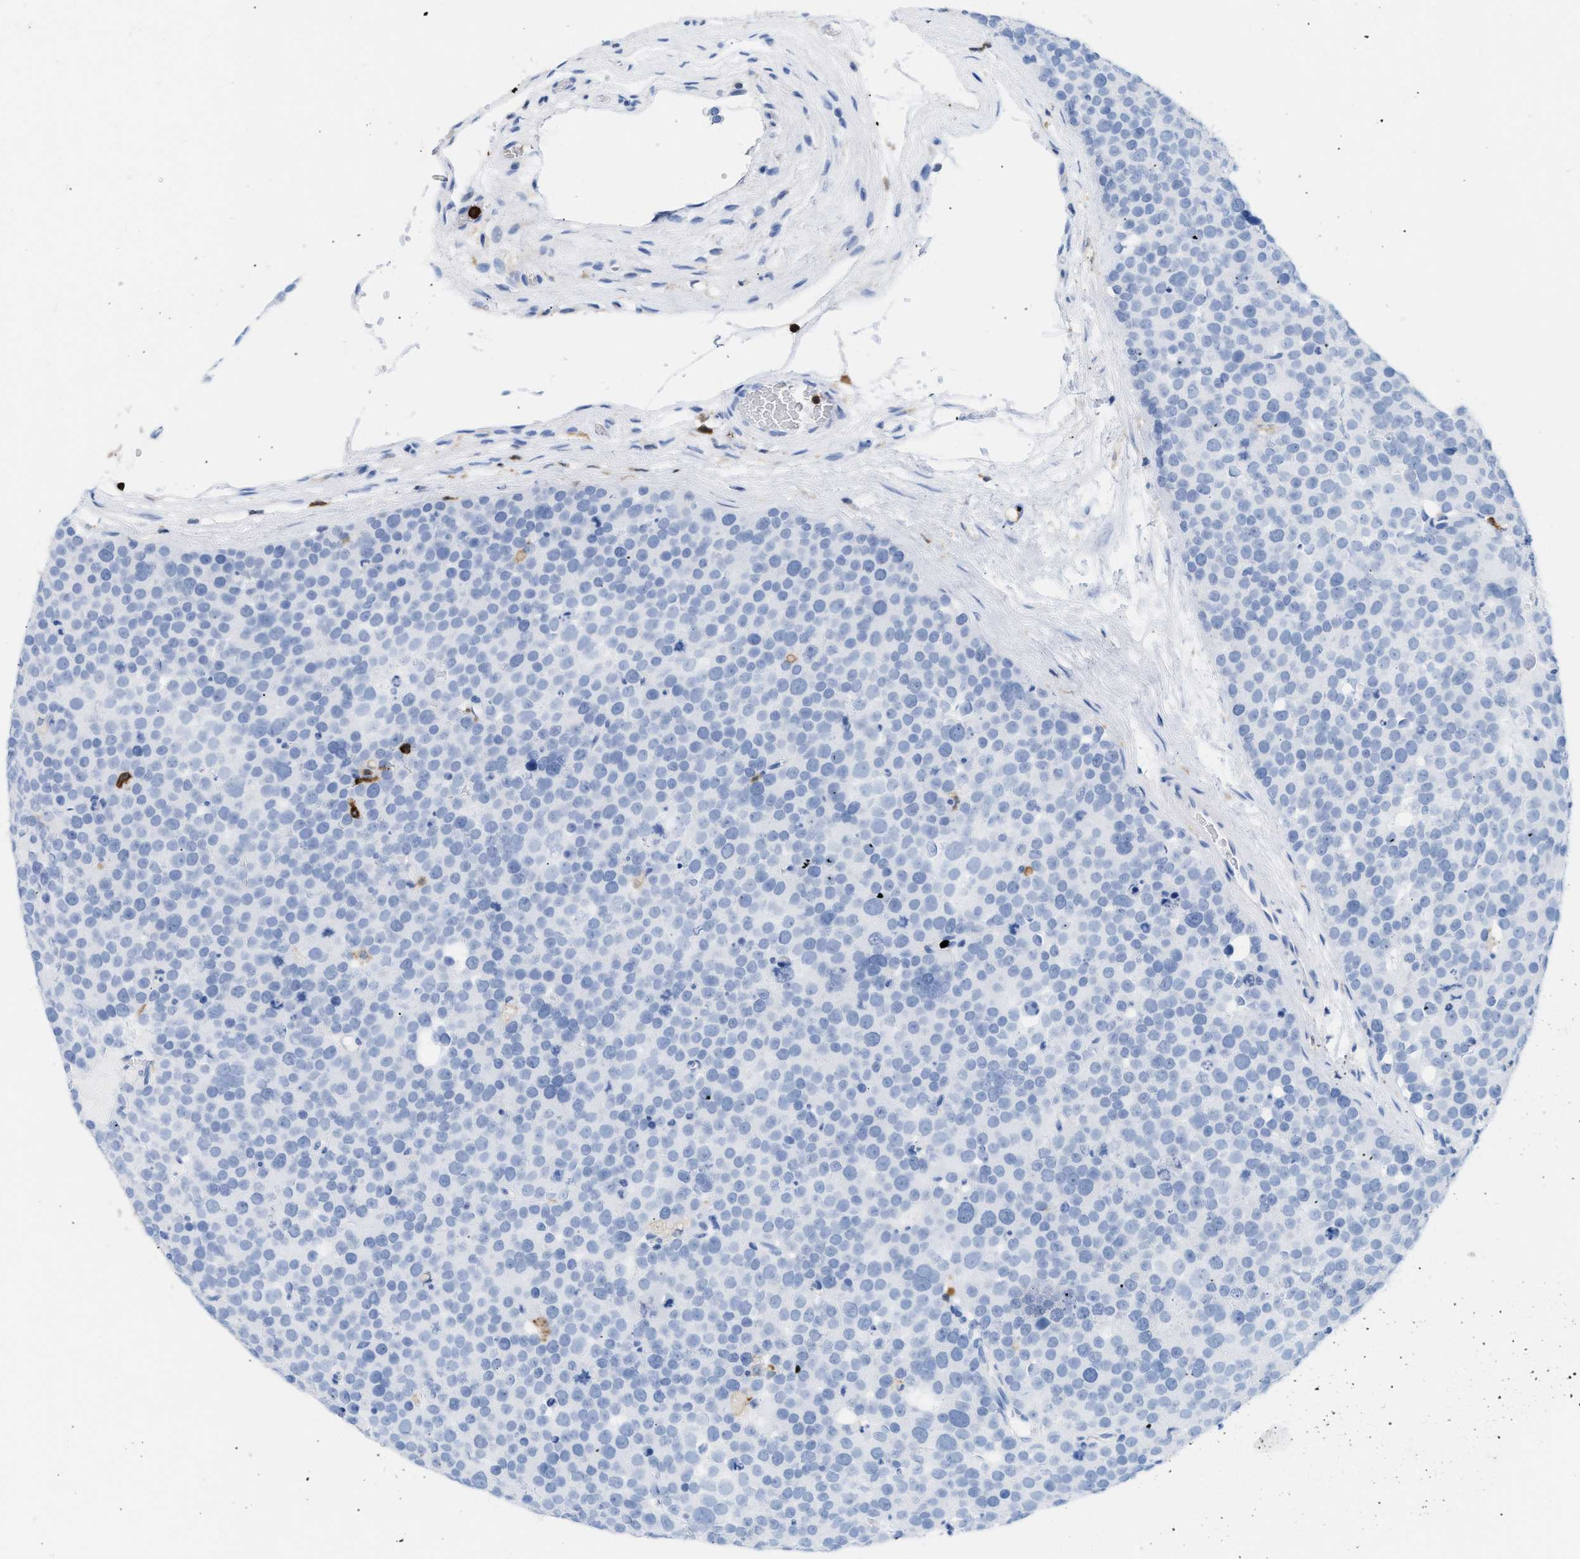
{"staining": {"intensity": "negative", "quantity": "none", "location": "none"}, "tissue": "testis cancer", "cell_type": "Tumor cells", "image_type": "cancer", "snomed": [{"axis": "morphology", "description": "Seminoma, NOS"}, {"axis": "topography", "description": "Testis"}], "caption": "DAB (3,3'-diaminobenzidine) immunohistochemical staining of human testis cancer (seminoma) reveals no significant positivity in tumor cells.", "gene": "LCP1", "patient": {"sex": "male", "age": 71}}